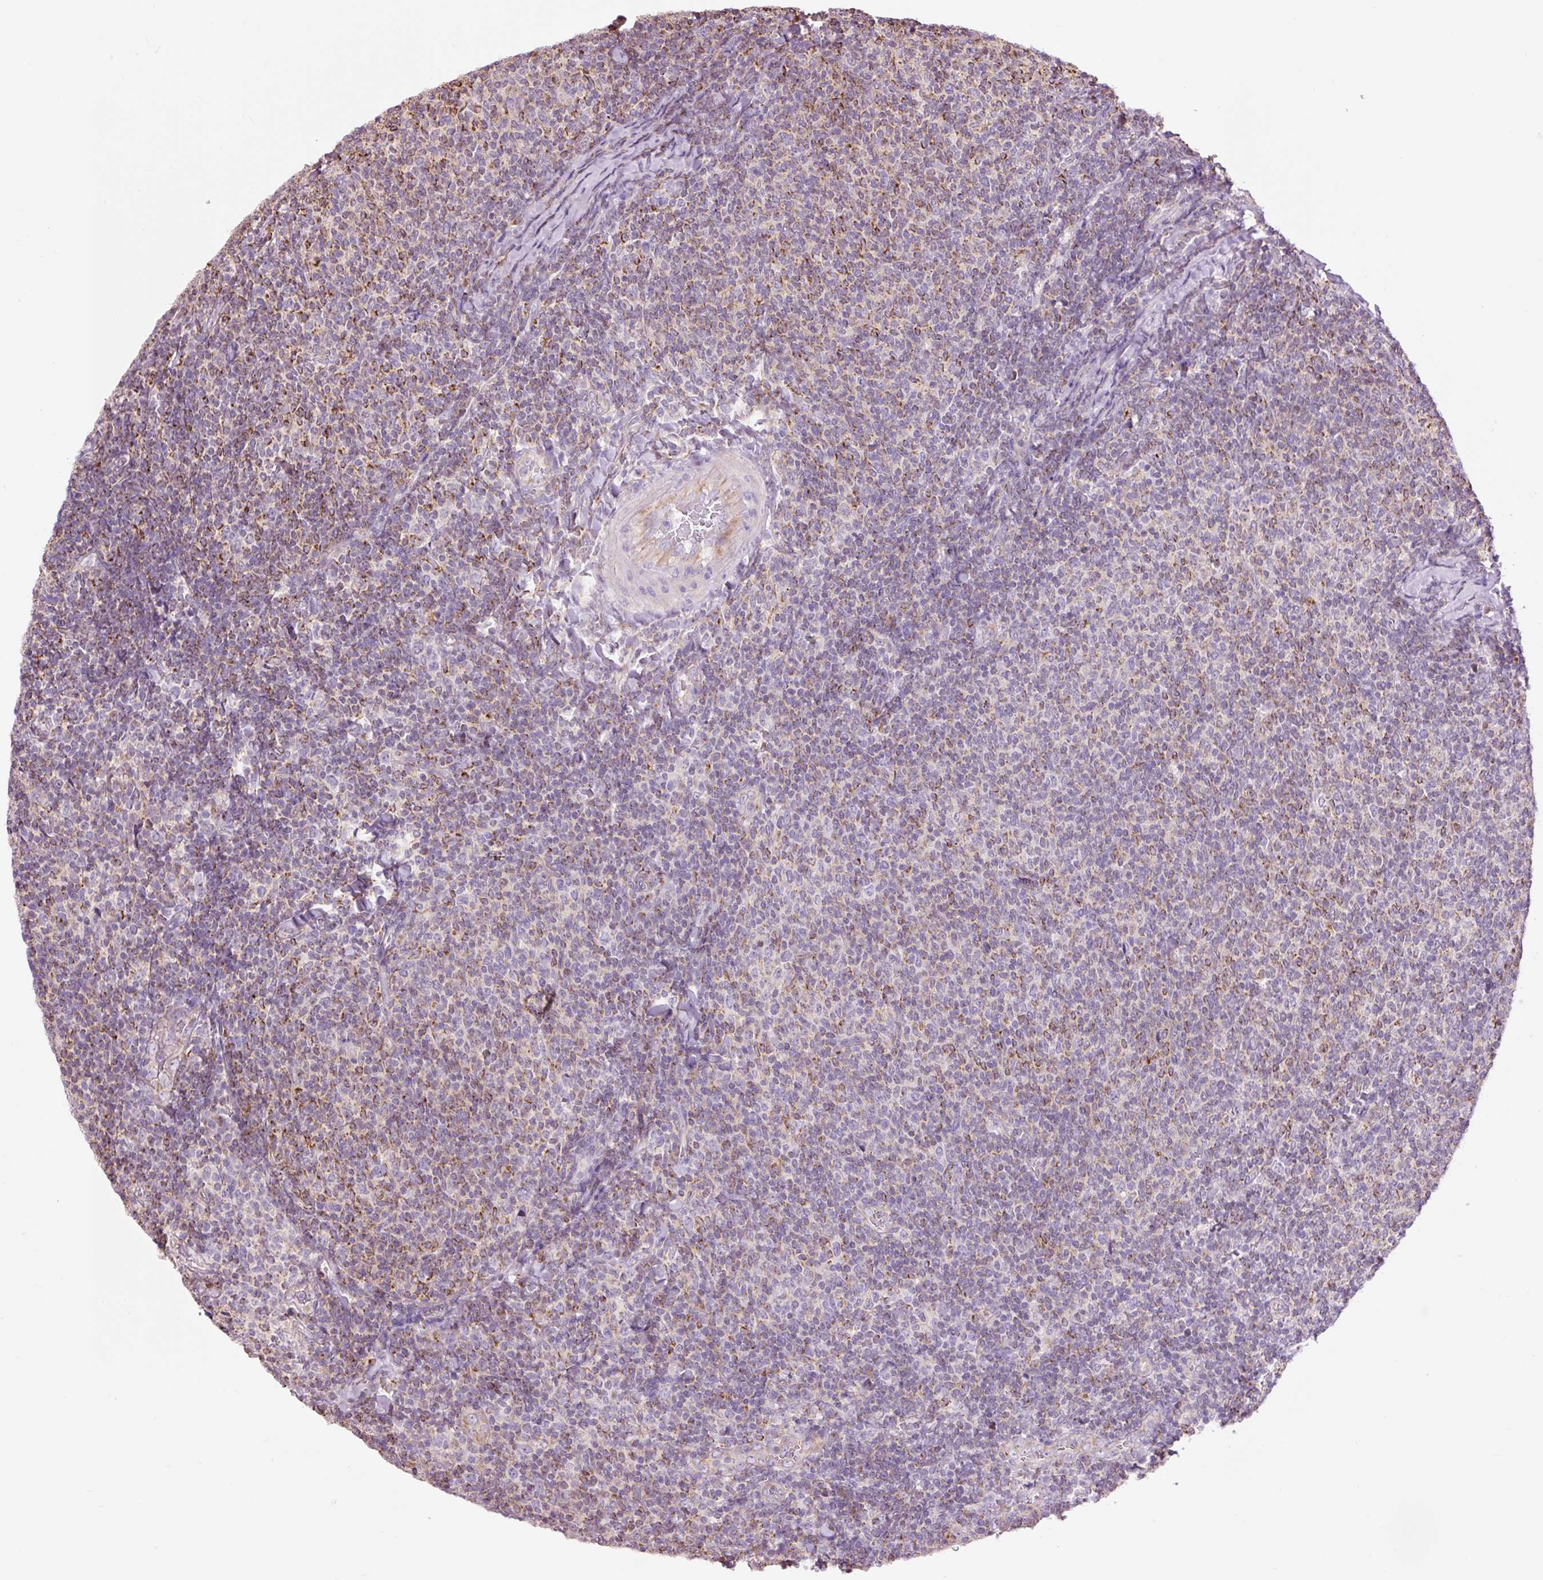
{"staining": {"intensity": "moderate", "quantity": ">75%", "location": "cytoplasmic/membranous"}, "tissue": "lymphoma", "cell_type": "Tumor cells", "image_type": "cancer", "snomed": [{"axis": "morphology", "description": "Malignant lymphoma, non-Hodgkin's type, Low grade"}, {"axis": "topography", "description": "Lymph node"}], "caption": "Immunohistochemical staining of malignant lymphoma, non-Hodgkin's type (low-grade) displays moderate cytoplasmic/membranous protein expression in approximately >75% of tumor cells.", "gene": "PRDX5", "patient": {"sex": "male", "age": 52}}